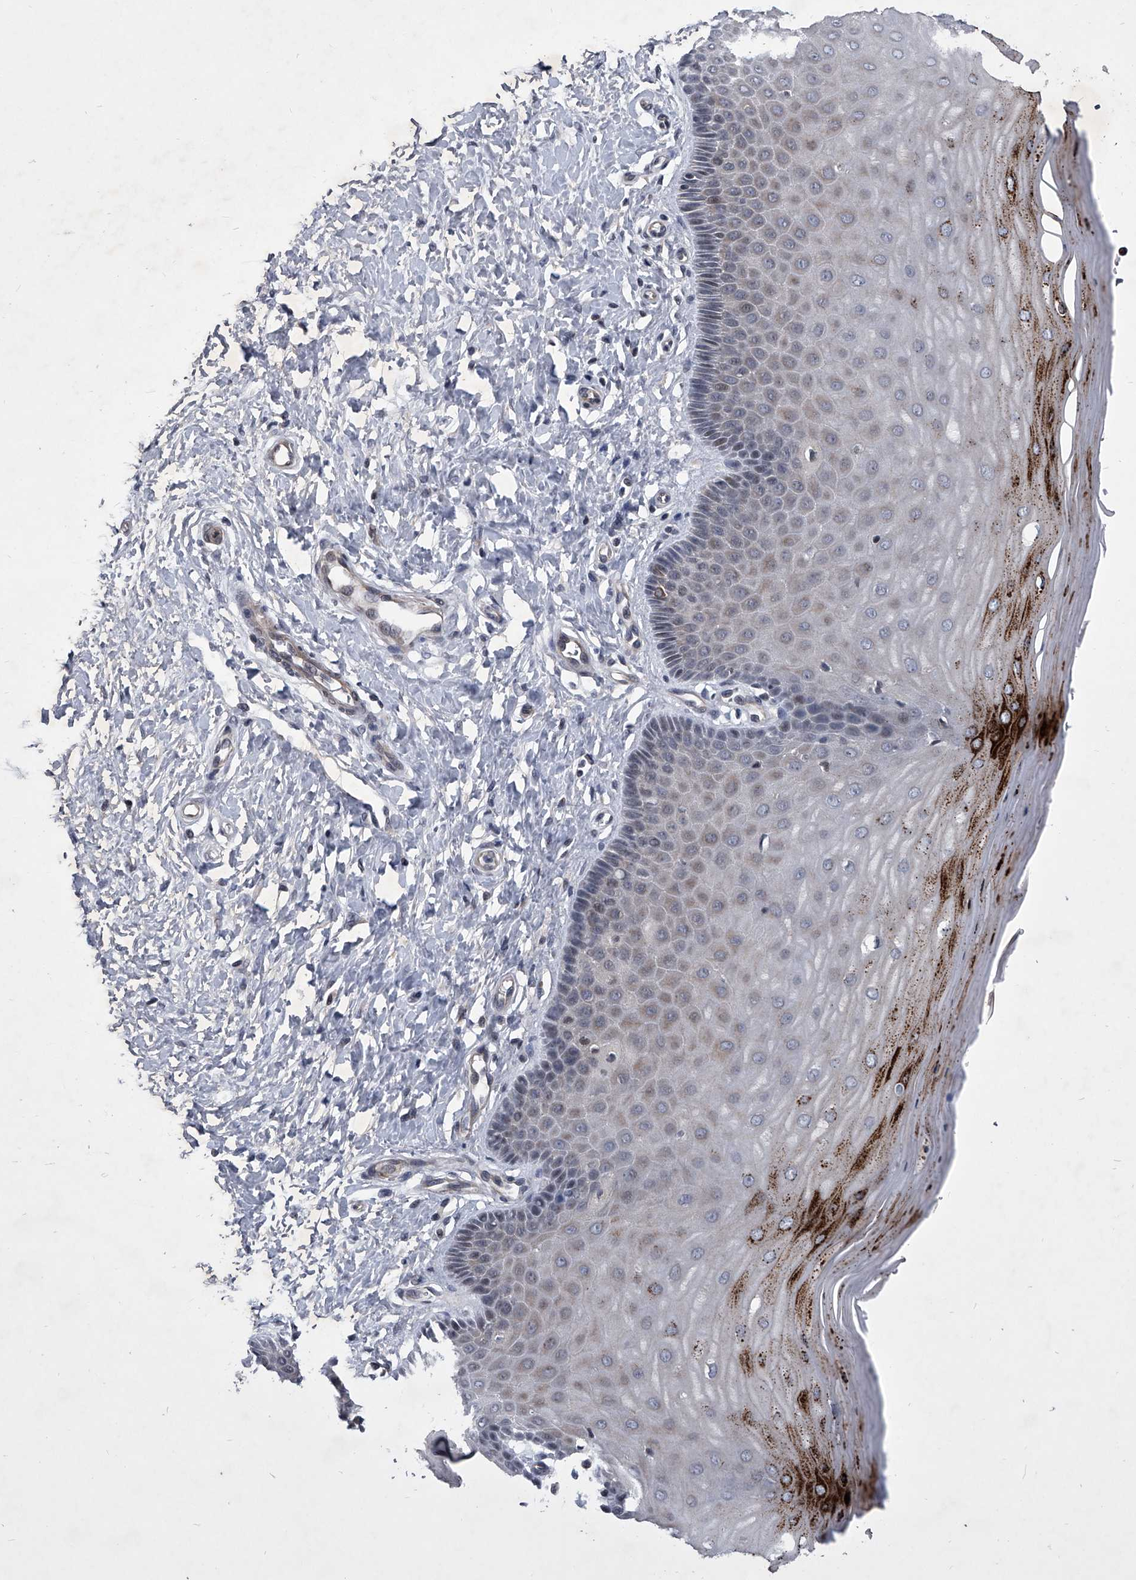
{"staining": {"intensity": "moderate", "quantity": "25%-75%", "location": "cytoplasmic/membranous,nuclear"}, "tissue": "cervix", "cell_type": "Glandular cells", "image_type": "normal", "snomed": [{"axis": "morphology", "description": "Normal tissue, NOS"}, {"axis": "topography", "description": "Cervix"}], "caption": "IHC image of normal cervix: cervix stained using immunohistochemistry (IHC) displays medium levels of moderate protein expression localized specifically in the cytoplasmic/membranous,nuclear of glandular cells, appearing as a cytoplasmic/membranous,nuclear brown color.", "gene": "ZNF76", "patient": {"sex": "female", "age": 55}}